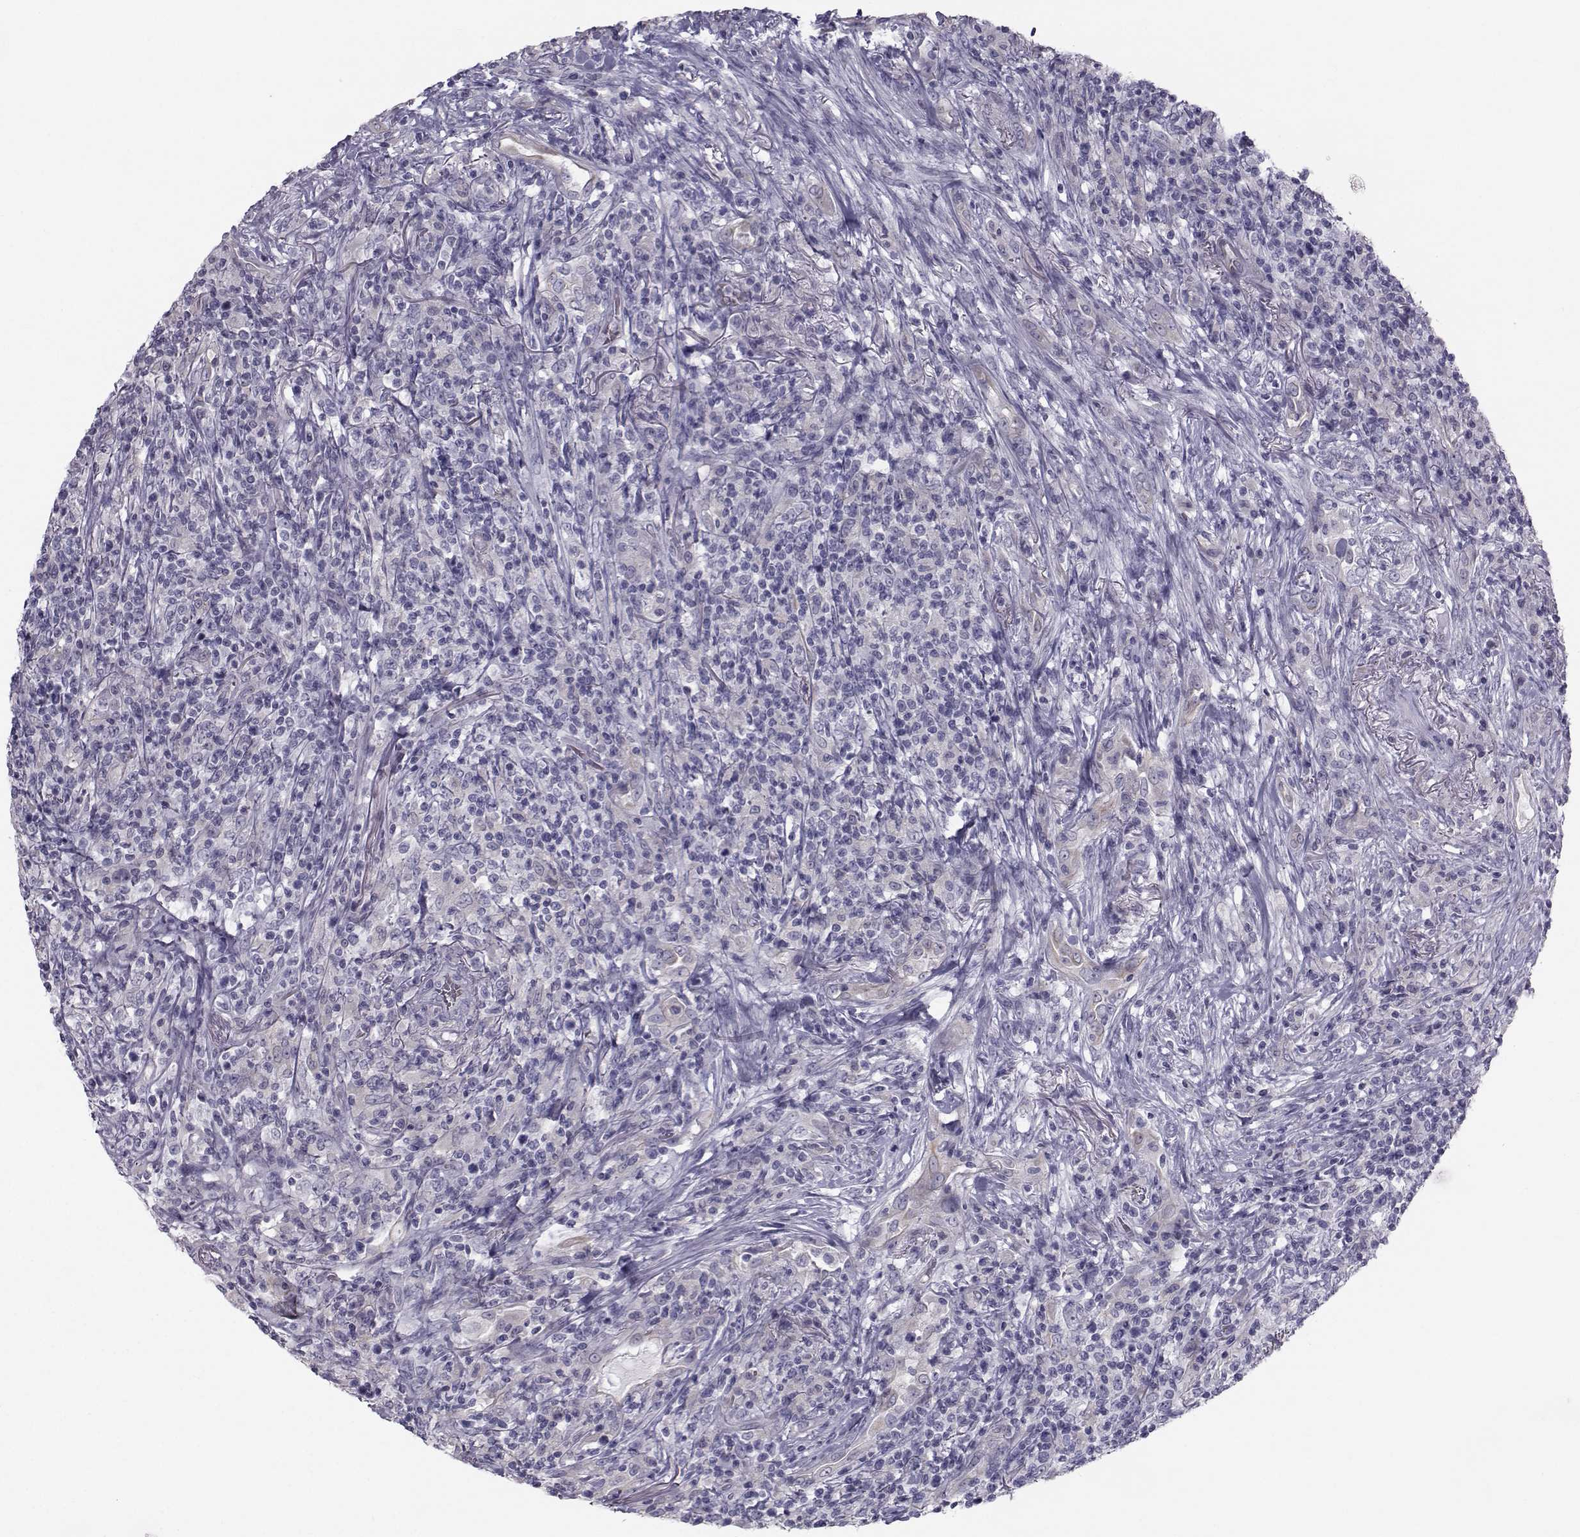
{"staining": {"intensity": "negative", "quantity": "none", "location": "none"}, "tissue": "lymphoma", "cell_type": "Tumor cells", "image_type": "cancer", "snomed": [{"axis": "morphology", "description": "Malignant lymphoma, non-Hodgkin's type, High grade"}, {"axis": "topography", "description": "Lung"}], "caption": "A photomicrograph of human high-grade malignant lymphoma, non-Hodgkin's type is negative for staining in tumor cells.", "gene": "GARIN3", "patient": {"sex": "male", "age": 79}}